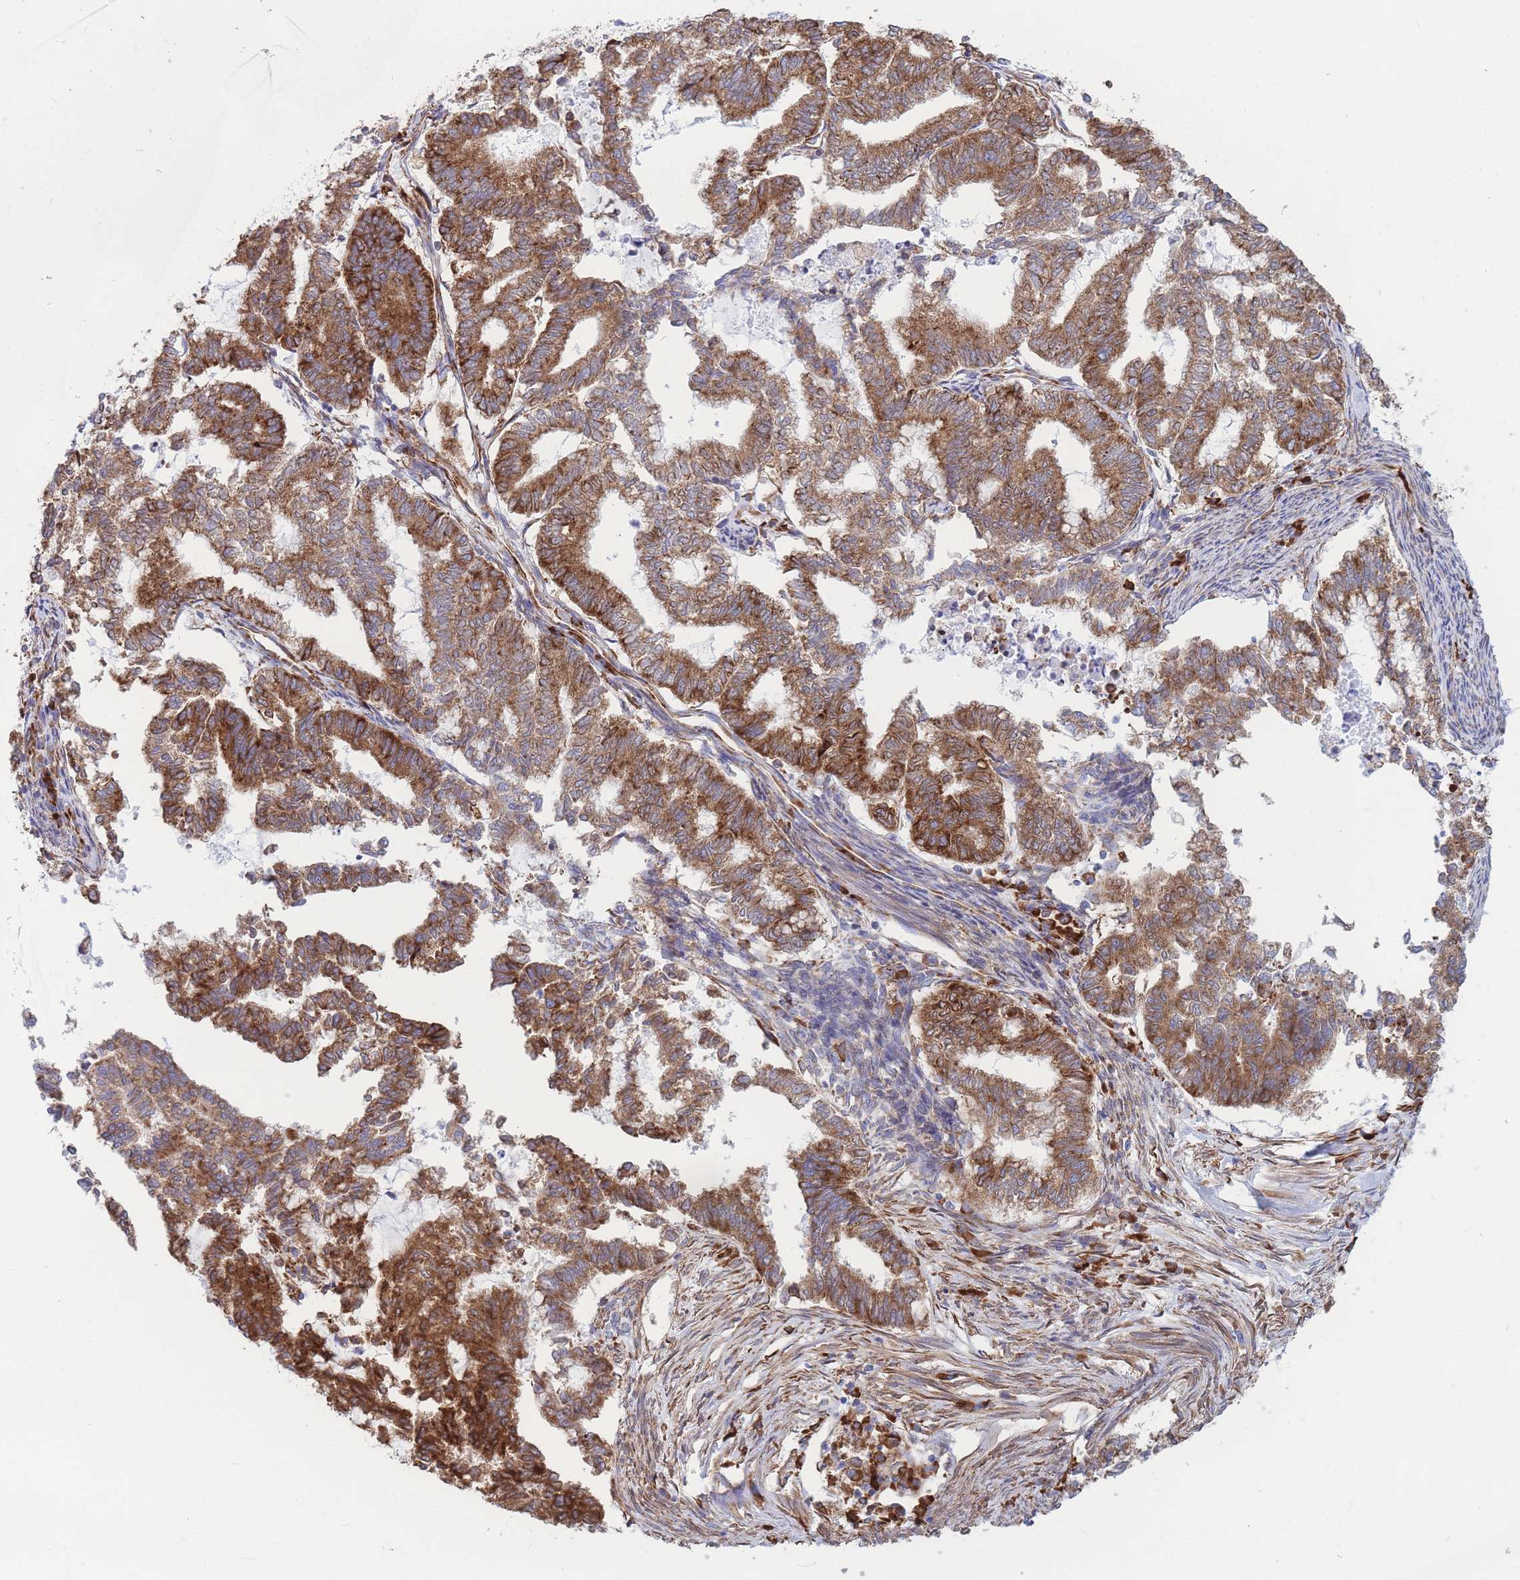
{"staining": {"intensity": "strong", "quantity": ">75%", "location": "cytoplasmic/membranous"}, "tissue": "endometrial cancer", "cell_type": "Tumor cells", "image_type": "cancer", "snomed": [{"axis": "morphology", "description": "Adenocarcinoma, NOS"}, {"axis": "topography", "description": "Endometrium"}], "caption": "Immunohistochemical staining of human adenocarcinoma (endometrial) exhibits high levels of strong cytoplasmic/membranous protein staining in about >75% of tumor cells.", "gene": "RPL8", "patient": {"sex": "female", "age": 79}}